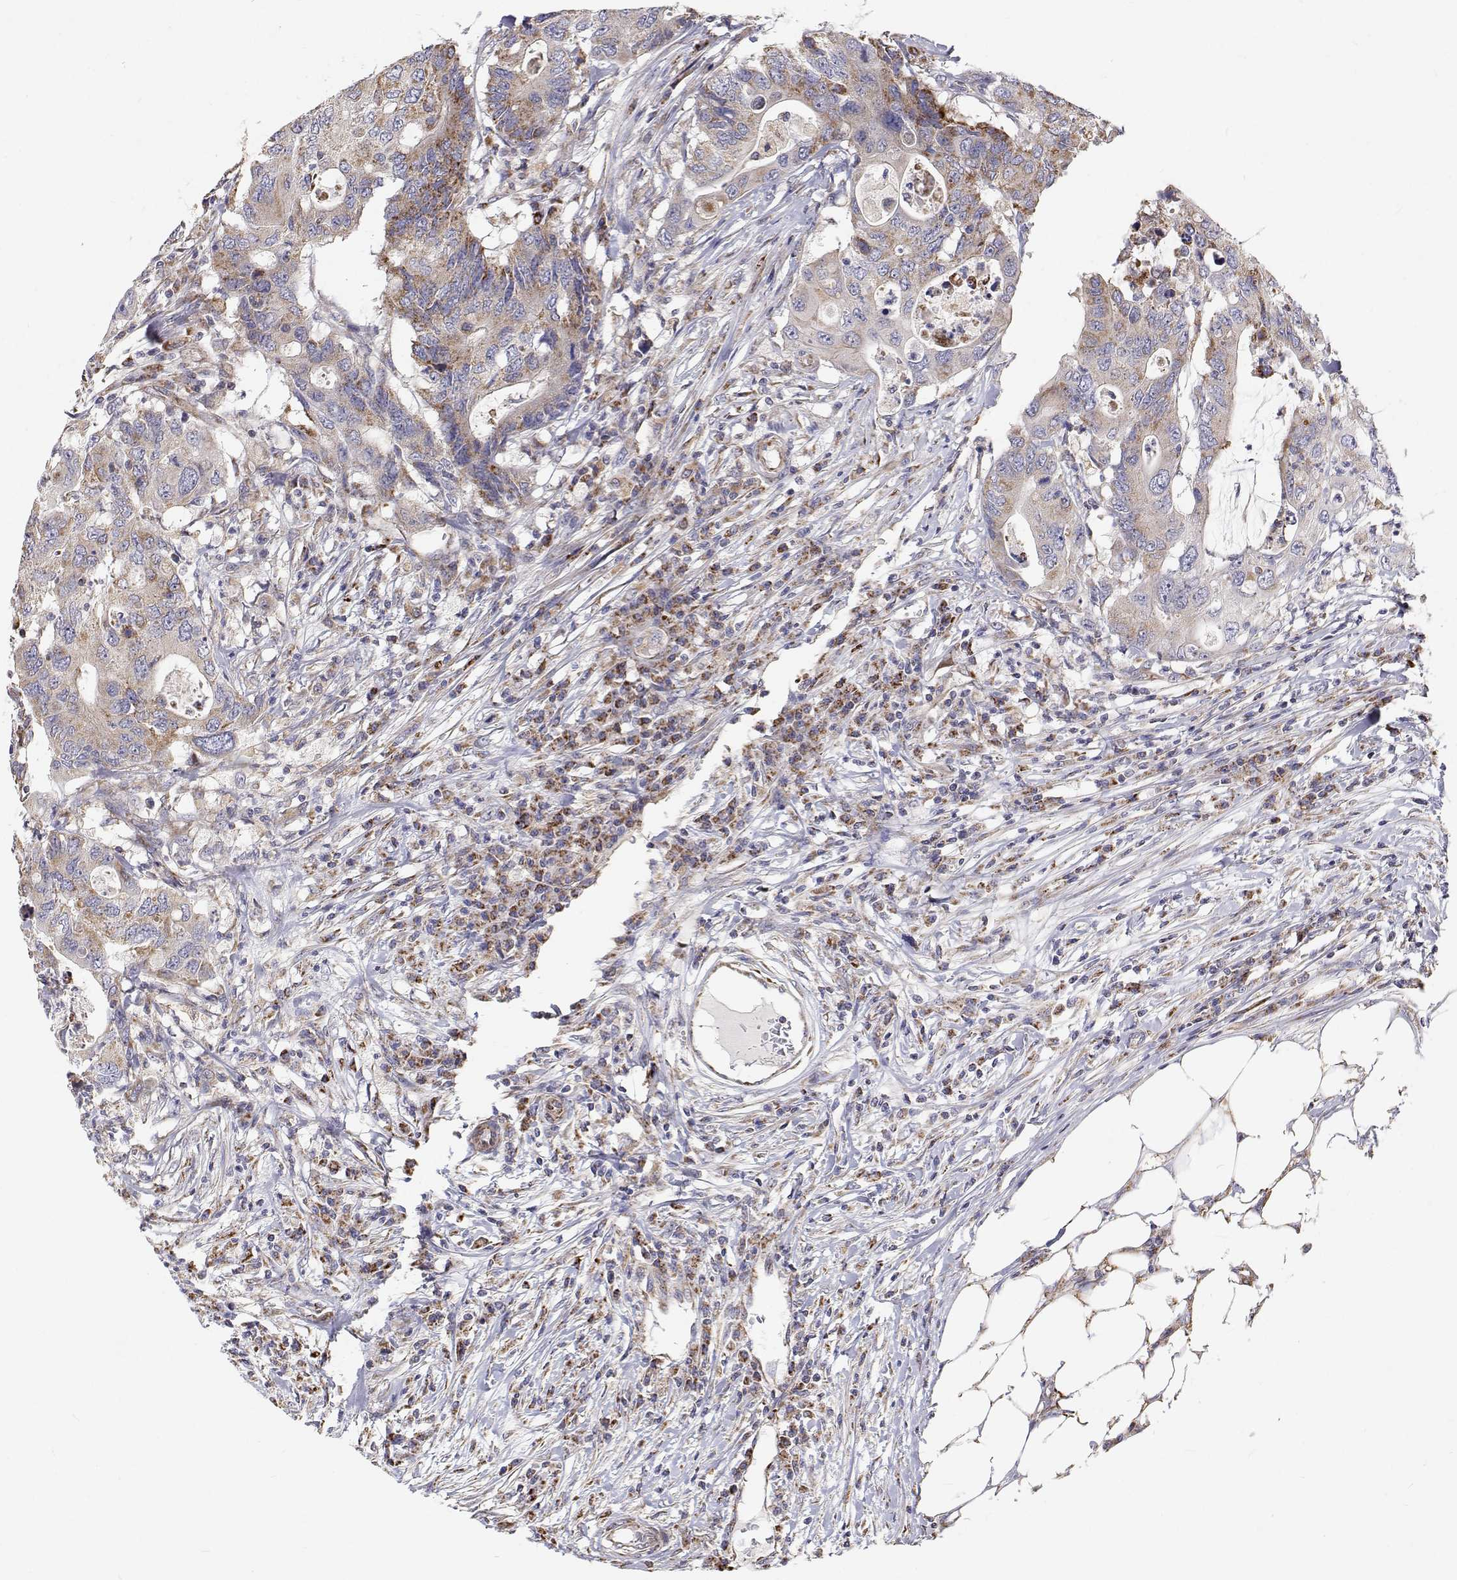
{"staining": {"intensity": "moderate", "quantity": "<25%", "location": "cytoplasmic/membranous"}, "tissue": "colorectal cancer", "cell_type": "Tumor cells", "image_type": "cancer", "snomed": [{"axis": "morphology", "description": "Adenocarcinoma, NOS"}, {"axis": "topography", "description": "Colon"}], "caption": "IHC staining of colorectal cancer, which exhibits low levels of moderate cytoplasmic/membranous expression in approximately <25% of tumor cells indicating moderate cytoplasmic/membranous protein staining. The staining was performed using DAB (3,3'-diaminobenzidine) (brown) for protein detection and nuclei were counterstained in hematoxylin (blue).", "gene": "SPICE1", "patient": {"sex": "male", "age": 71}}